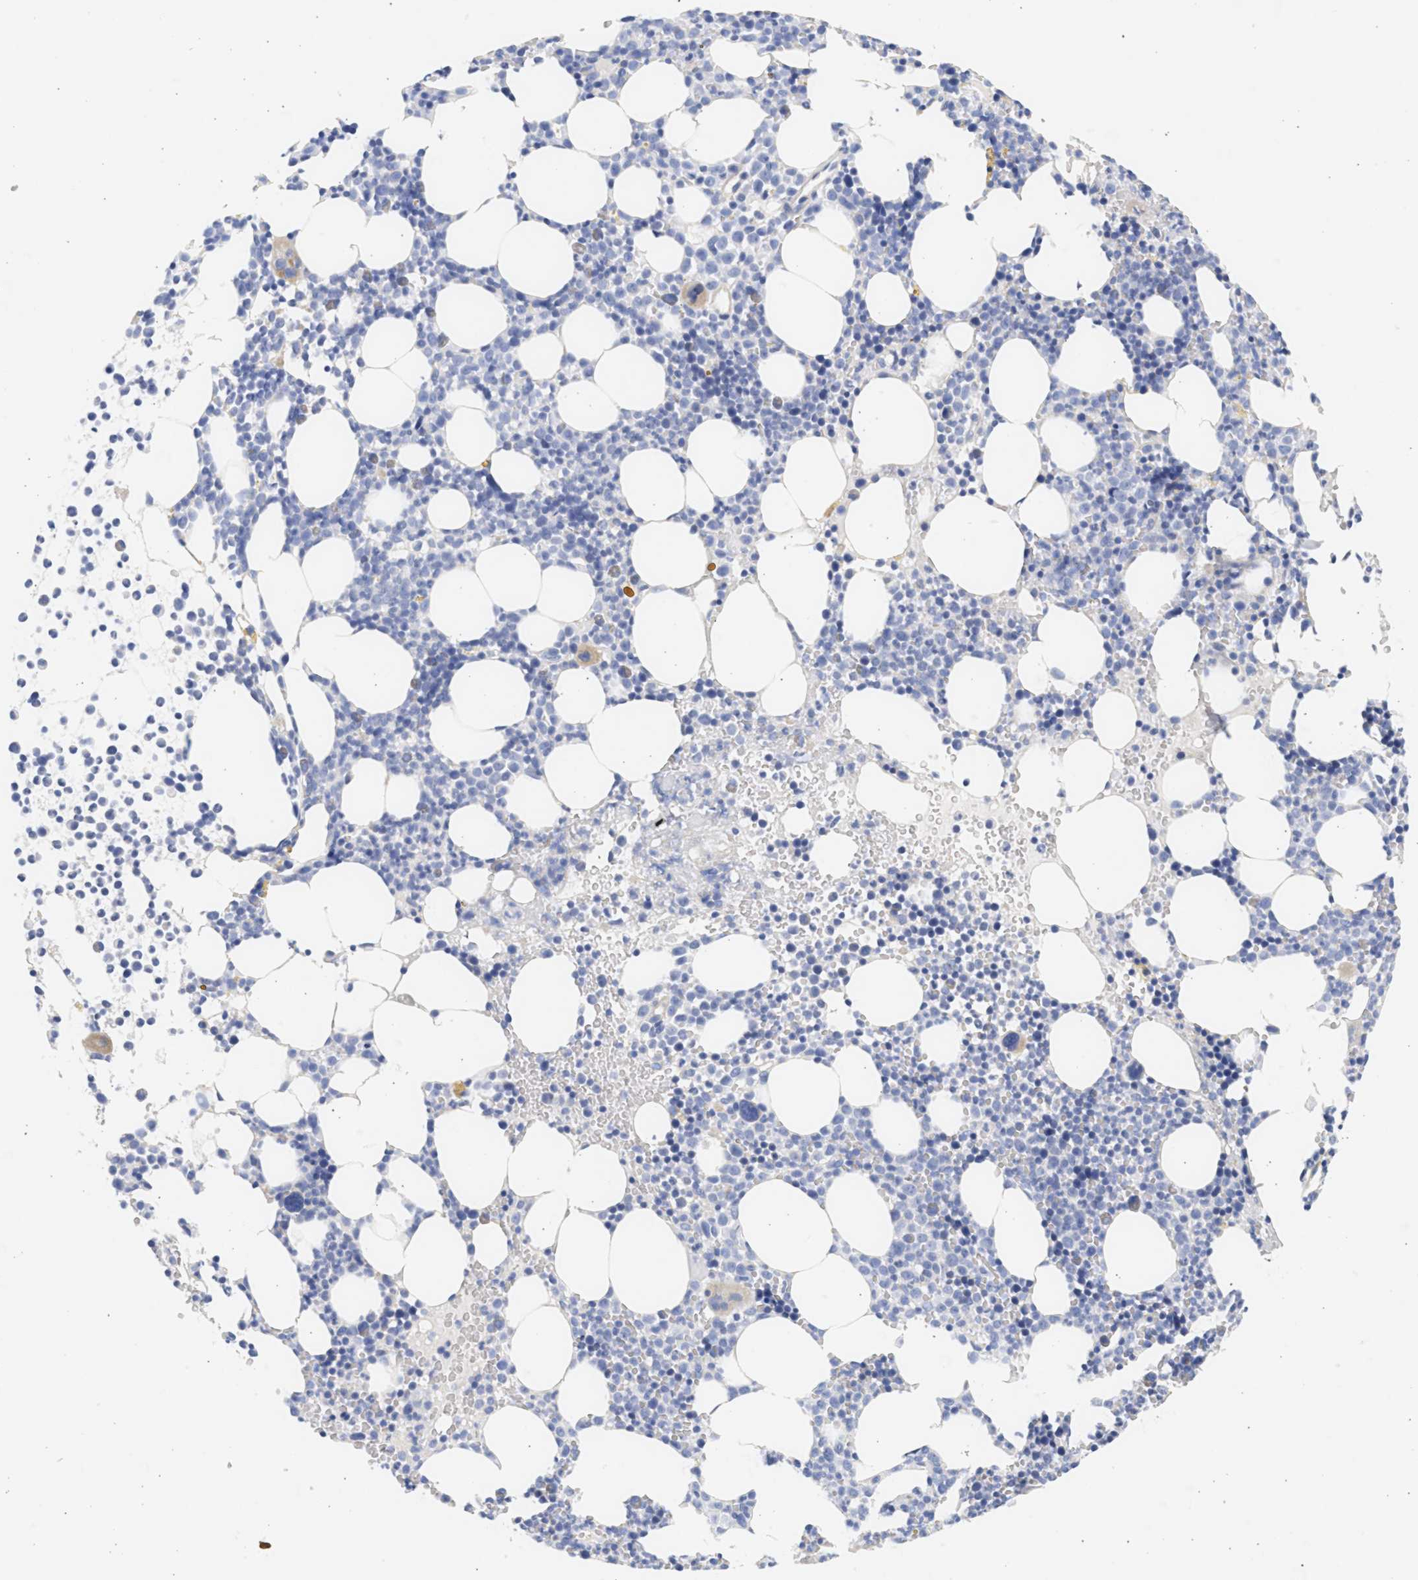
{"staining": {"intensity": "weak", "quantity": "<25%", "location": "cytoplasmic/membranous"}, "tissue": "bone marrow", "cell_type": "Hematopoietic cells", "image_type": "normal", "snomed": [{"axis": "morphology", "description": "Normal tissue, NOS"}, {"axis": "morphology", "description": "Inflammation, NOS"}, {"axis": "topography", "description": "Bone marrow"}], "caption": "Immunohistochemical staining of benign human bone marrow demonstrates no significant positivity in hematopoietic cells.", "gene": "SPATA3", "patient": {"sex": "female", "age": 67}}